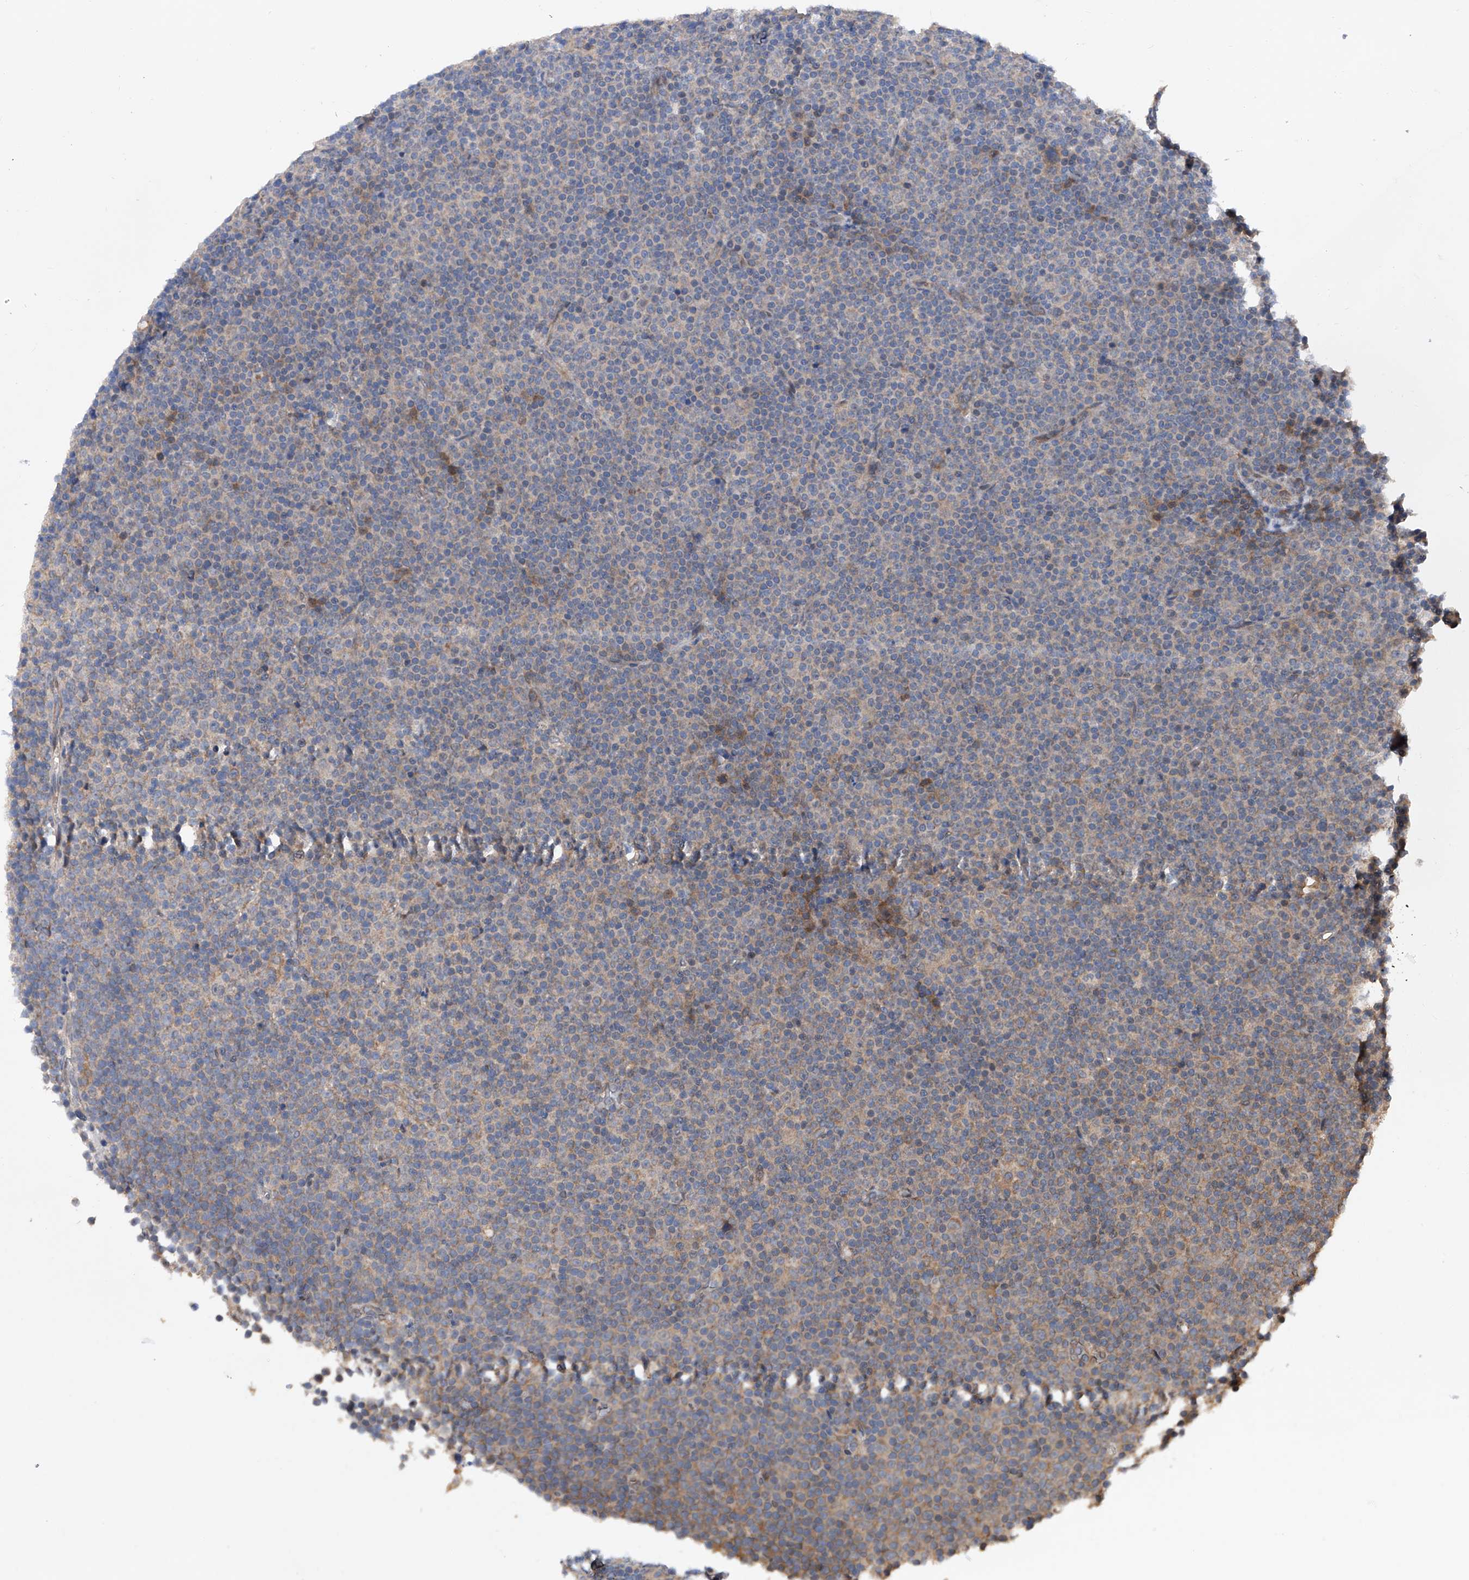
{"staining": {"intensity": "moderate", "quantity": "<25%", "location": "cytoplasmic/membranous"}, "tissue": "lymphoma", "cell_type": "Tumor cells", "image_type": "cancer", "snomed": [{"axis": "morphology", "description": "Malignant lymphoma, non-Hodgkin's type, Low grade"}, {"axis": "topography", "description": "Lymph node"}], "caption": "The image demonstrates staining of malignant lymphoma, non-Hodgkin's type (low-grade), revealing moderate cytoplasmic/membranous protein expression (brown color) within tumor cells.", "gene": "USP45", "patient": {"sex": "female", "age": 67}}